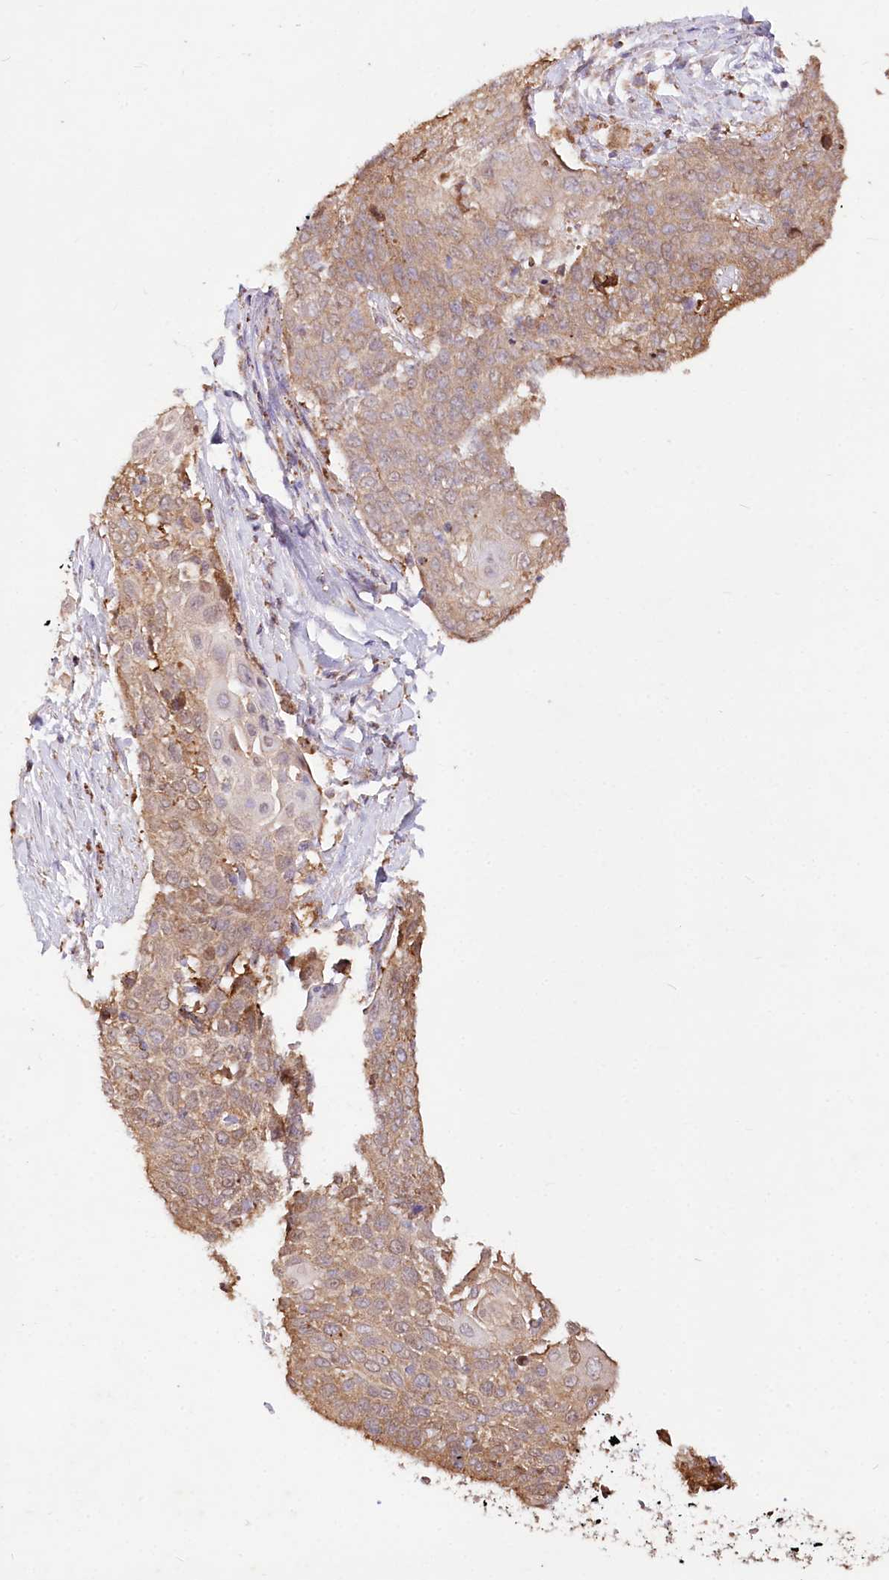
{"staining": {"intensity": "weak", "quantity": ">75%", "location": "cytoplasmic/membranous"}, "tissue": "cervical cancer", "cell_type": "Tumor cells", "image_type": "cancer", "snomed": [{"axis": "morphology", "description": "Squamous cell carcinoma, NOS"}, {"axis": "topography", "description": "Cervix"}], "caption": "High-power microscopy captured an IHC histopathology image of squamous cell carcinoma (cervical), revealing weak cytoplasmic/membranous positivity in about >75% of tumor cells. The protein is stained brown, and the nuclei are stained in blue (DAB (3,3'-diaminobenzidine) IHC with brightfield microscopy, high magnification).", "gene": "TASOR2", "patient": {"sex": "female", "age": 39}}